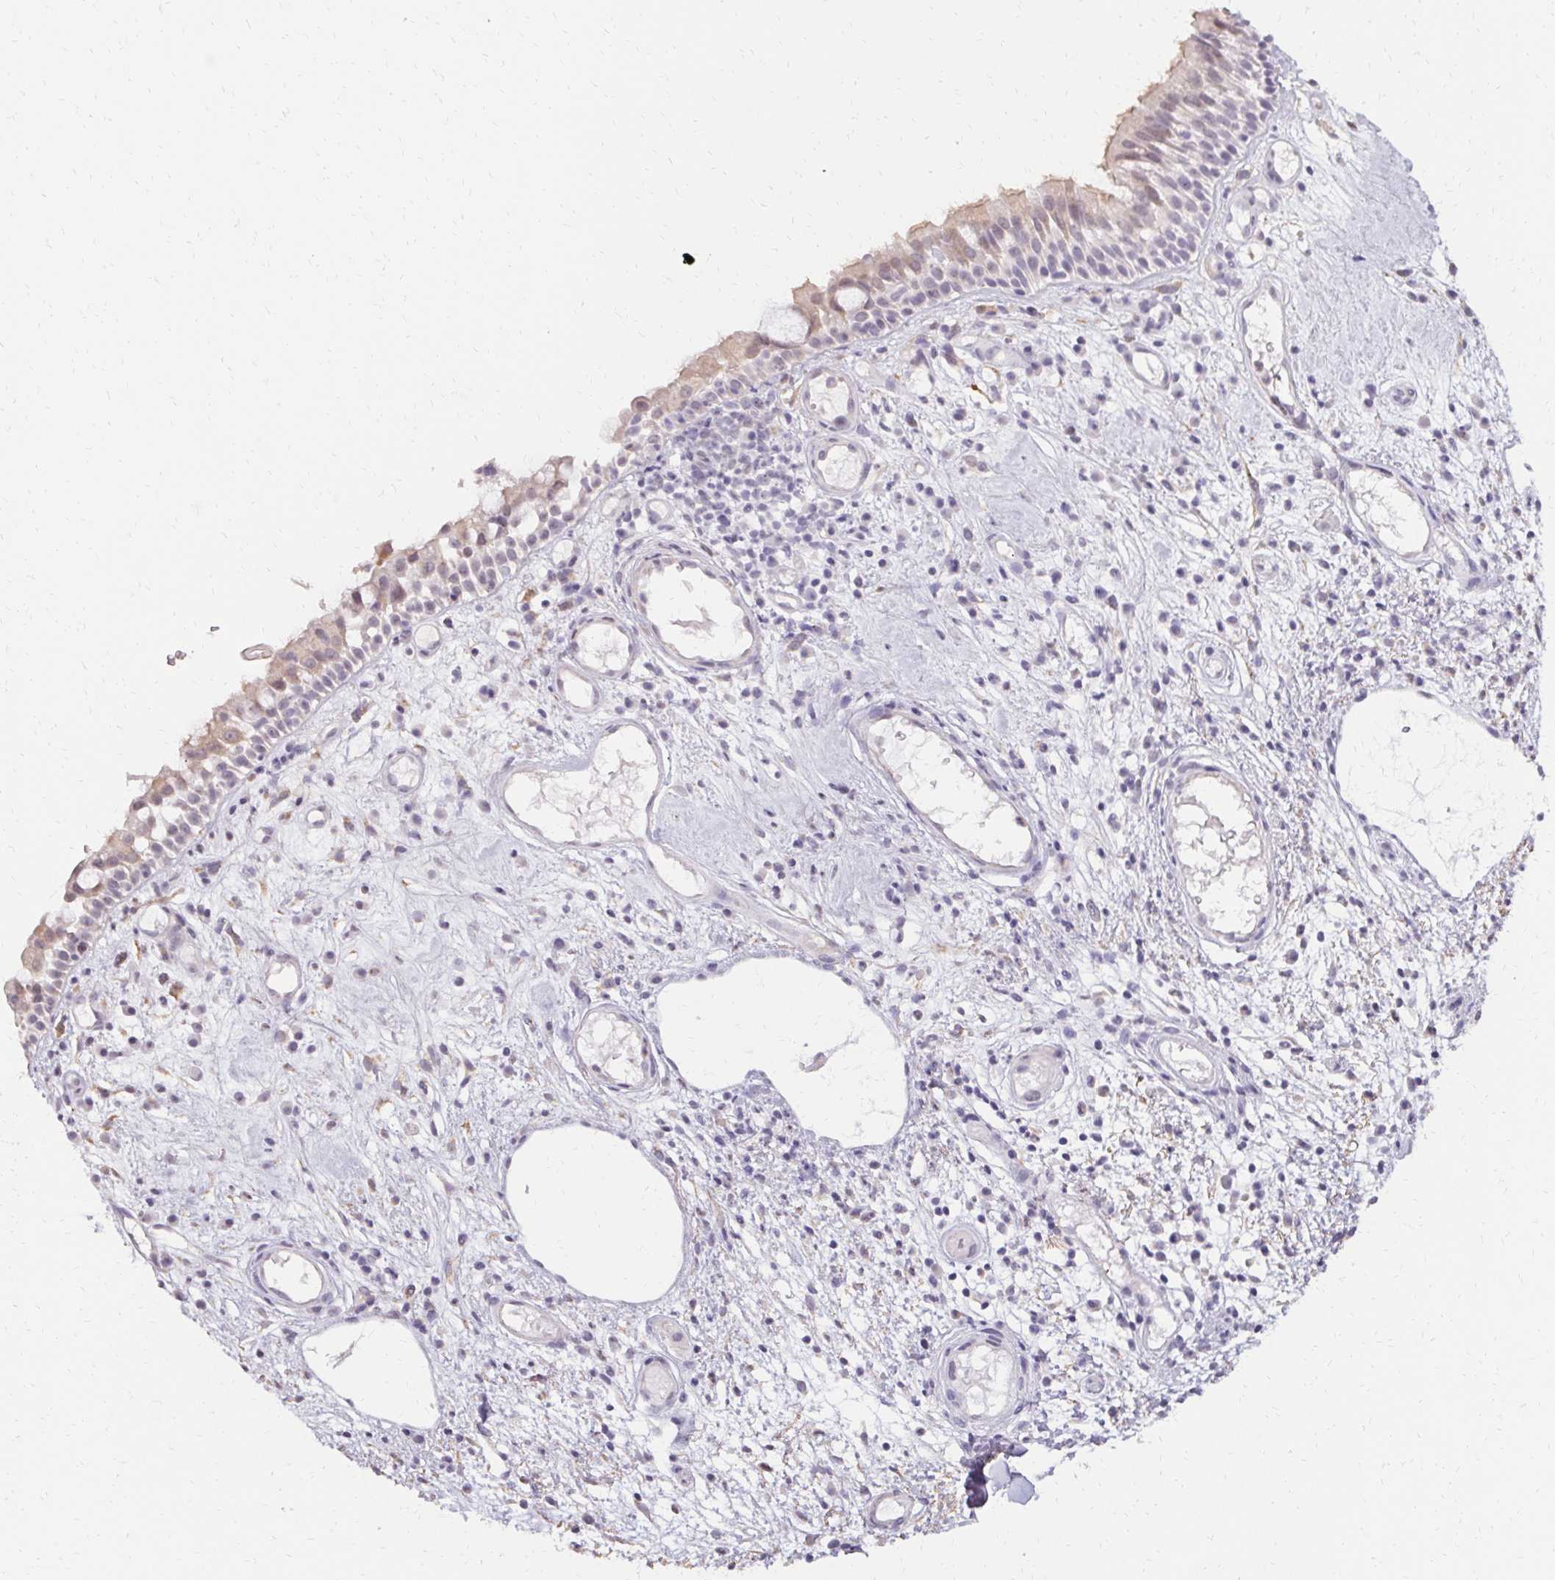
{"staining": {"intensity": "weak", "quantity": "<25%", "location": "cytoplasmic/membranous"}, "tissue": "nasopharynx", "cell_type": "Respiratory epithelial cells", "image_type": "normal", "snomed": [{"axis": "morphology", "description": "Normal tissue, NOS"}, {"axis": "morphology", "description": "Inflammation, NOS"}, {"axis": "topography", "description": "Nasopharynx"}], "caption": "A photomicrograph of human nasopharynx is negative for staining in respiratory epithelial cells. The staining was performed using DAB (3,3'-diaminobenzidine) to visualize the protein expression in brown, while the nuclei were stained in blue with hematoxylin (Magnification: 20x).", "gene": "PMEL", "patient": {"sex": "male", "age": 54}}